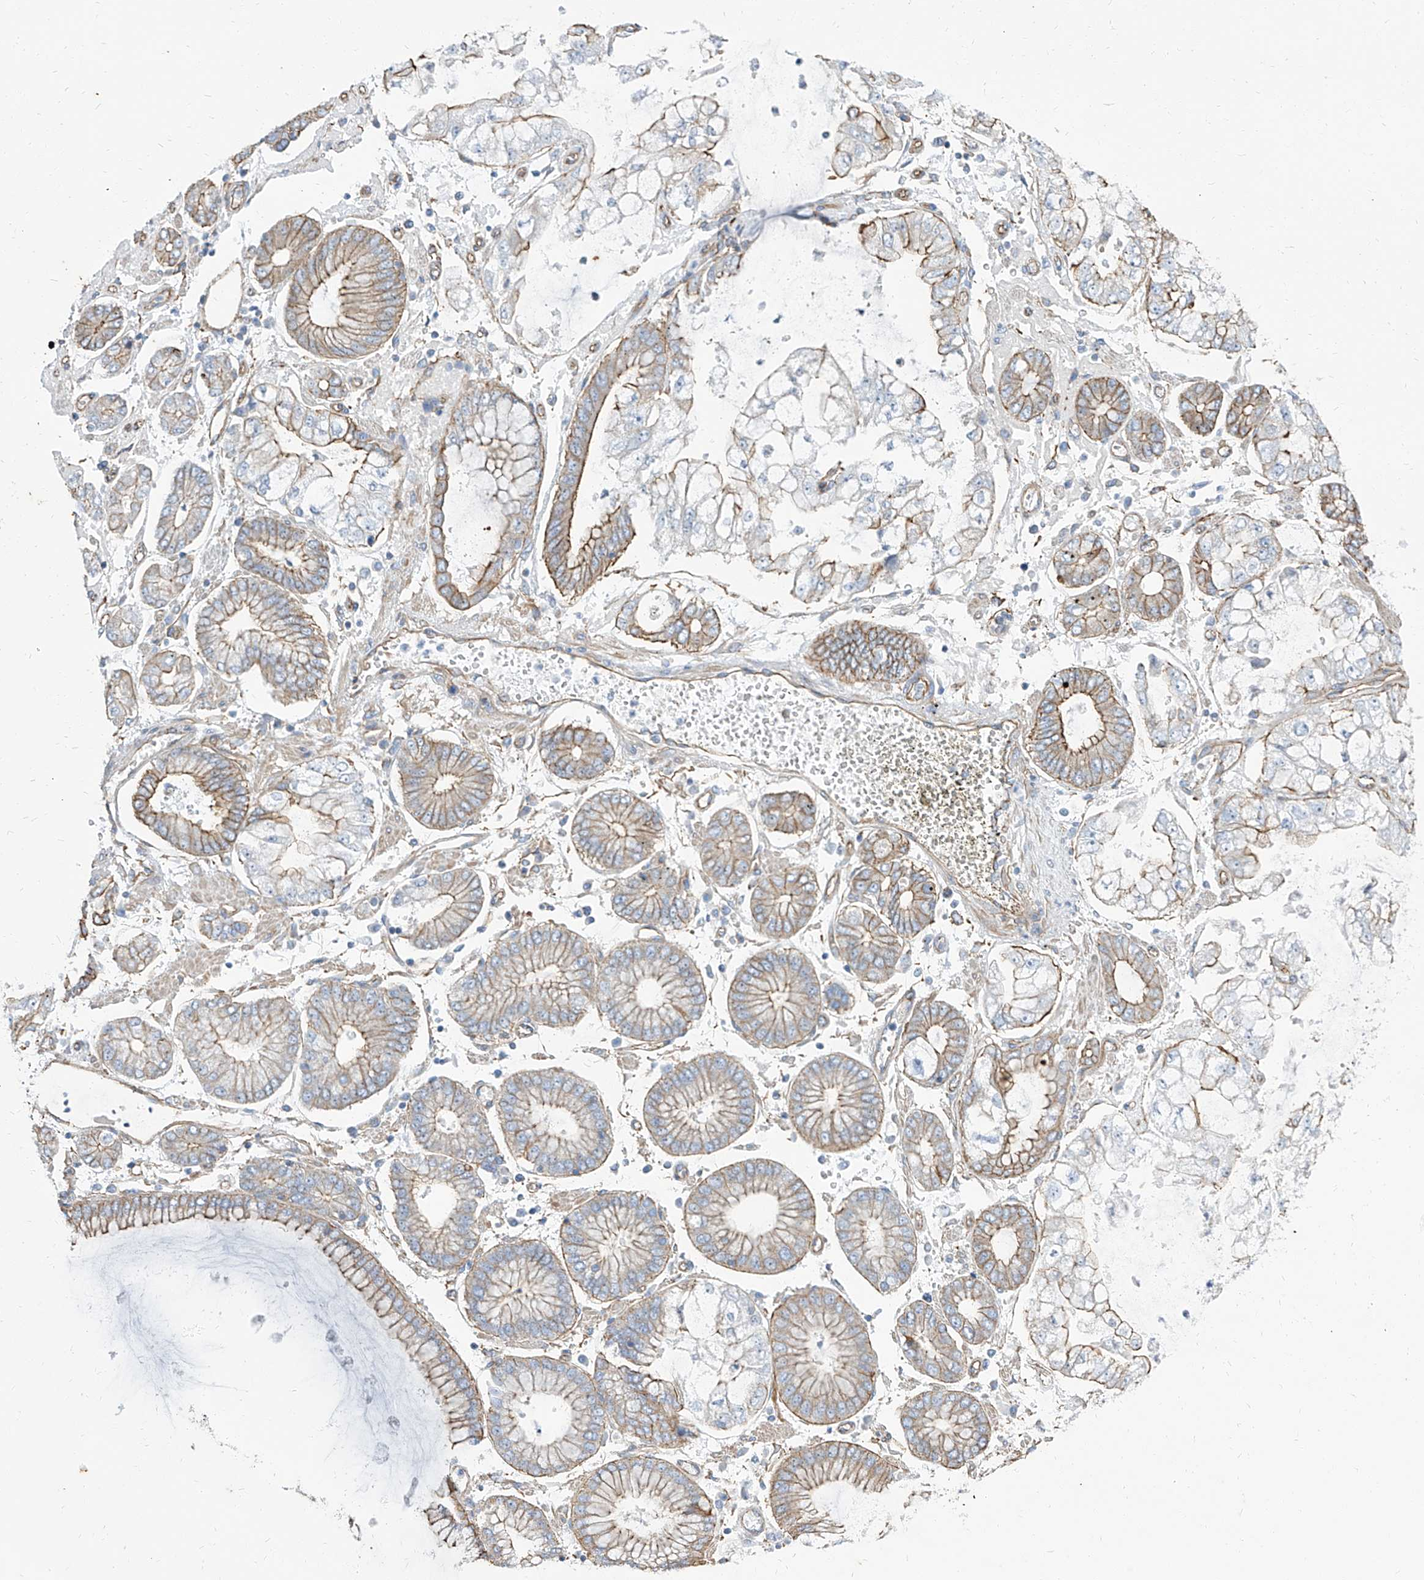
{"staining": {"intensity": "moderate", "quantity": "25%-75%", "location": "cytoplasmic/membranous"}, "tissue": "stomach cancer", "cell_type": "Tumor cells", "image_type": "cancer", "snomed": [{"axis": "morphology", "description": "Adenocarcinoma, NOS"}, {"axis": "topography", "description": "Stomach"}], "caption": "IHC staining of stomach cancer, which demonstrates medium levels of moderate cytoplasmic/membranous positivity in approximately 25%-75% of tumor cells indicating moderate cytoplasmic/membranous protein expression. The staining was performed using DAB (3,3'-diaminobenzidine) (brown) for protein detection and nuclei were counterstained in hematoxylin (blue).", "gene": "TXLNB", "patient": {"sex": "male", "age": 76}}